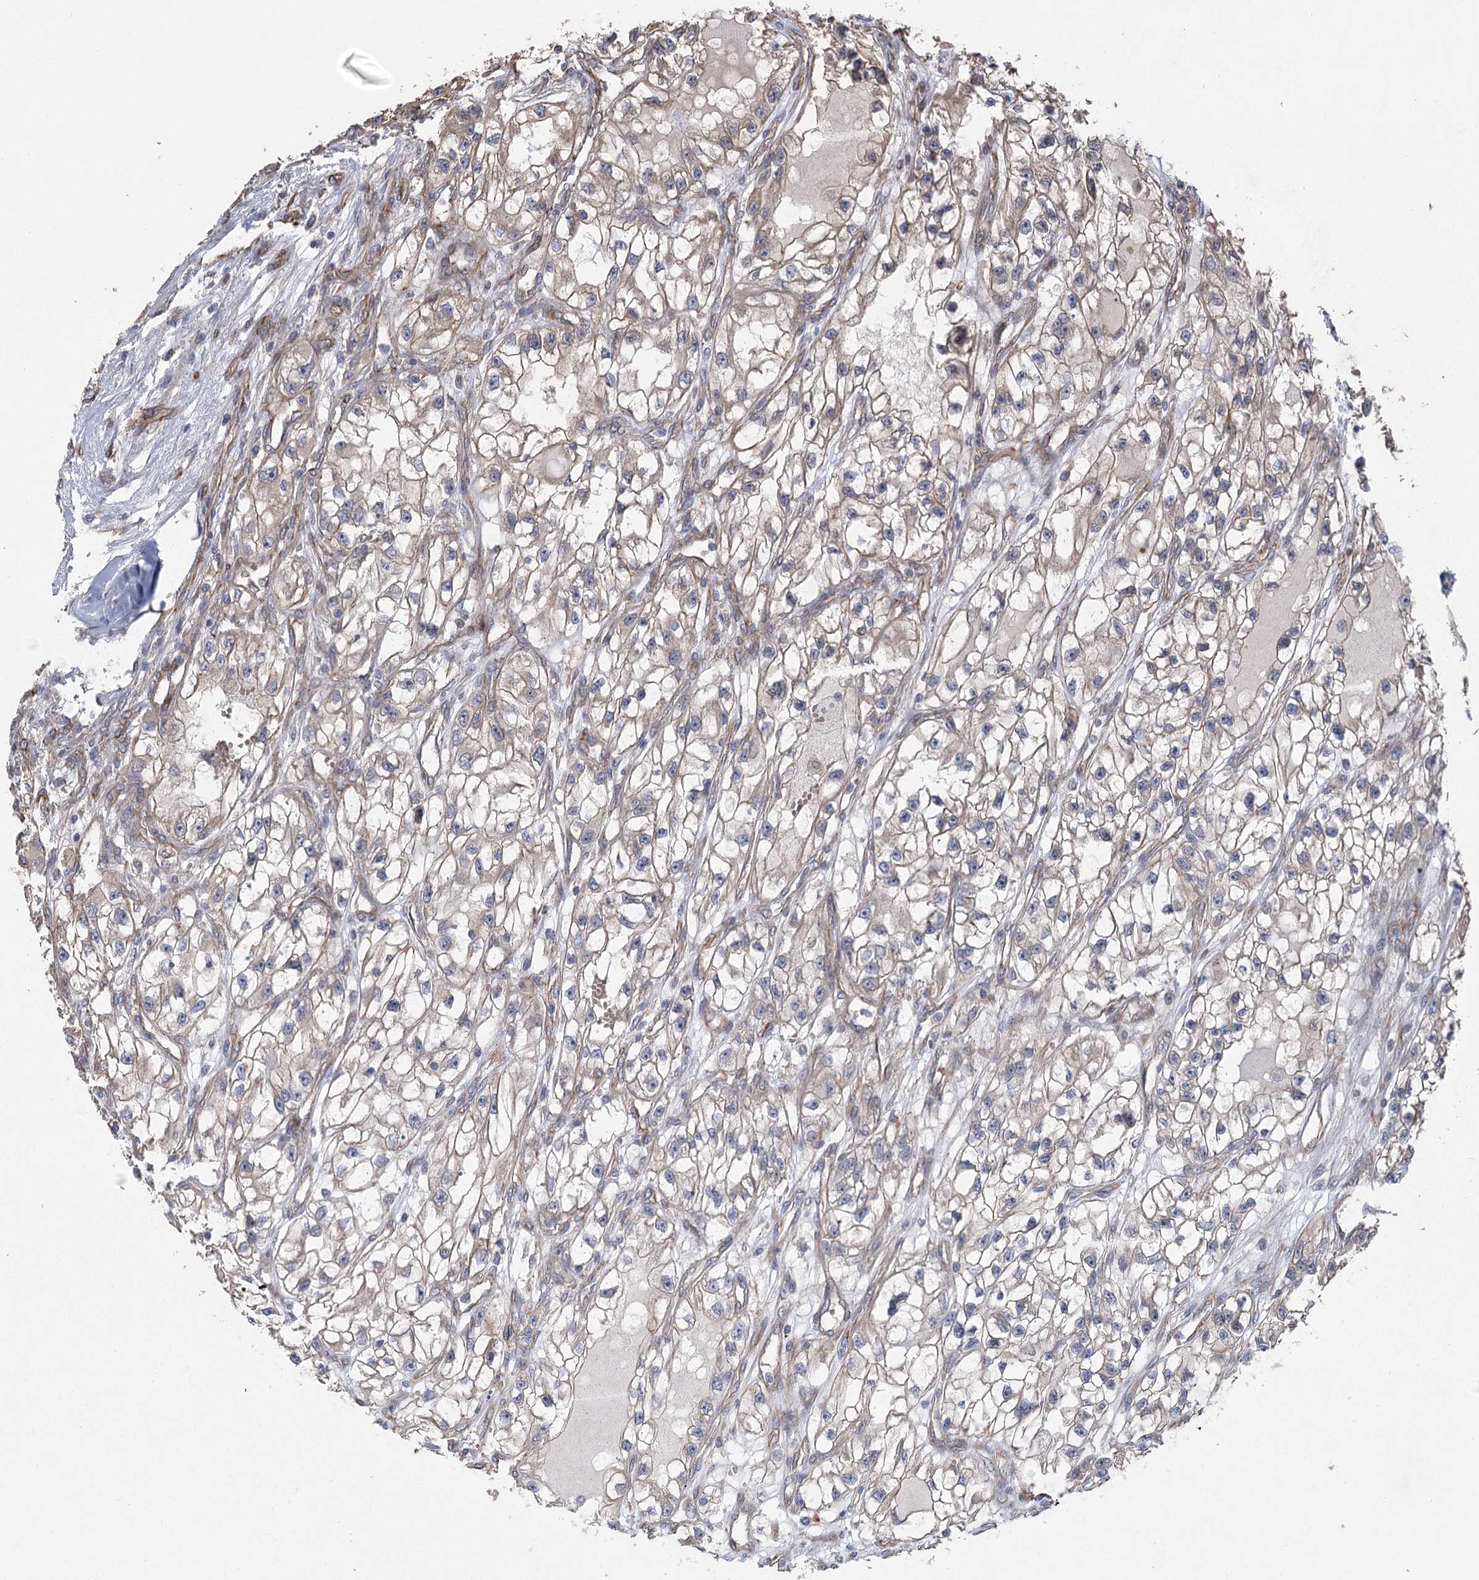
{"staining": {"intensity": "weak", "quantity": "25%-75%", "location": "cytoplasmic/membranous"}, "tissue": "renal cancer", "cell_type": "Tumor cells", "image_type": "cancer", "snomed": [{"axis": "morphology", "description": "Adenocarcinoma, NOS"}, {"axis": "topography", "description": "Kidney"}], "caption": "About 25%-75% of tumor cells in human renal adenocarcinoma reveal weak cytoplasmic/membranous protein staining as visualized by brown immunohistochemical staining.", "gene": "RWDD4", "patient": {"sex": "female", "age": 57}}